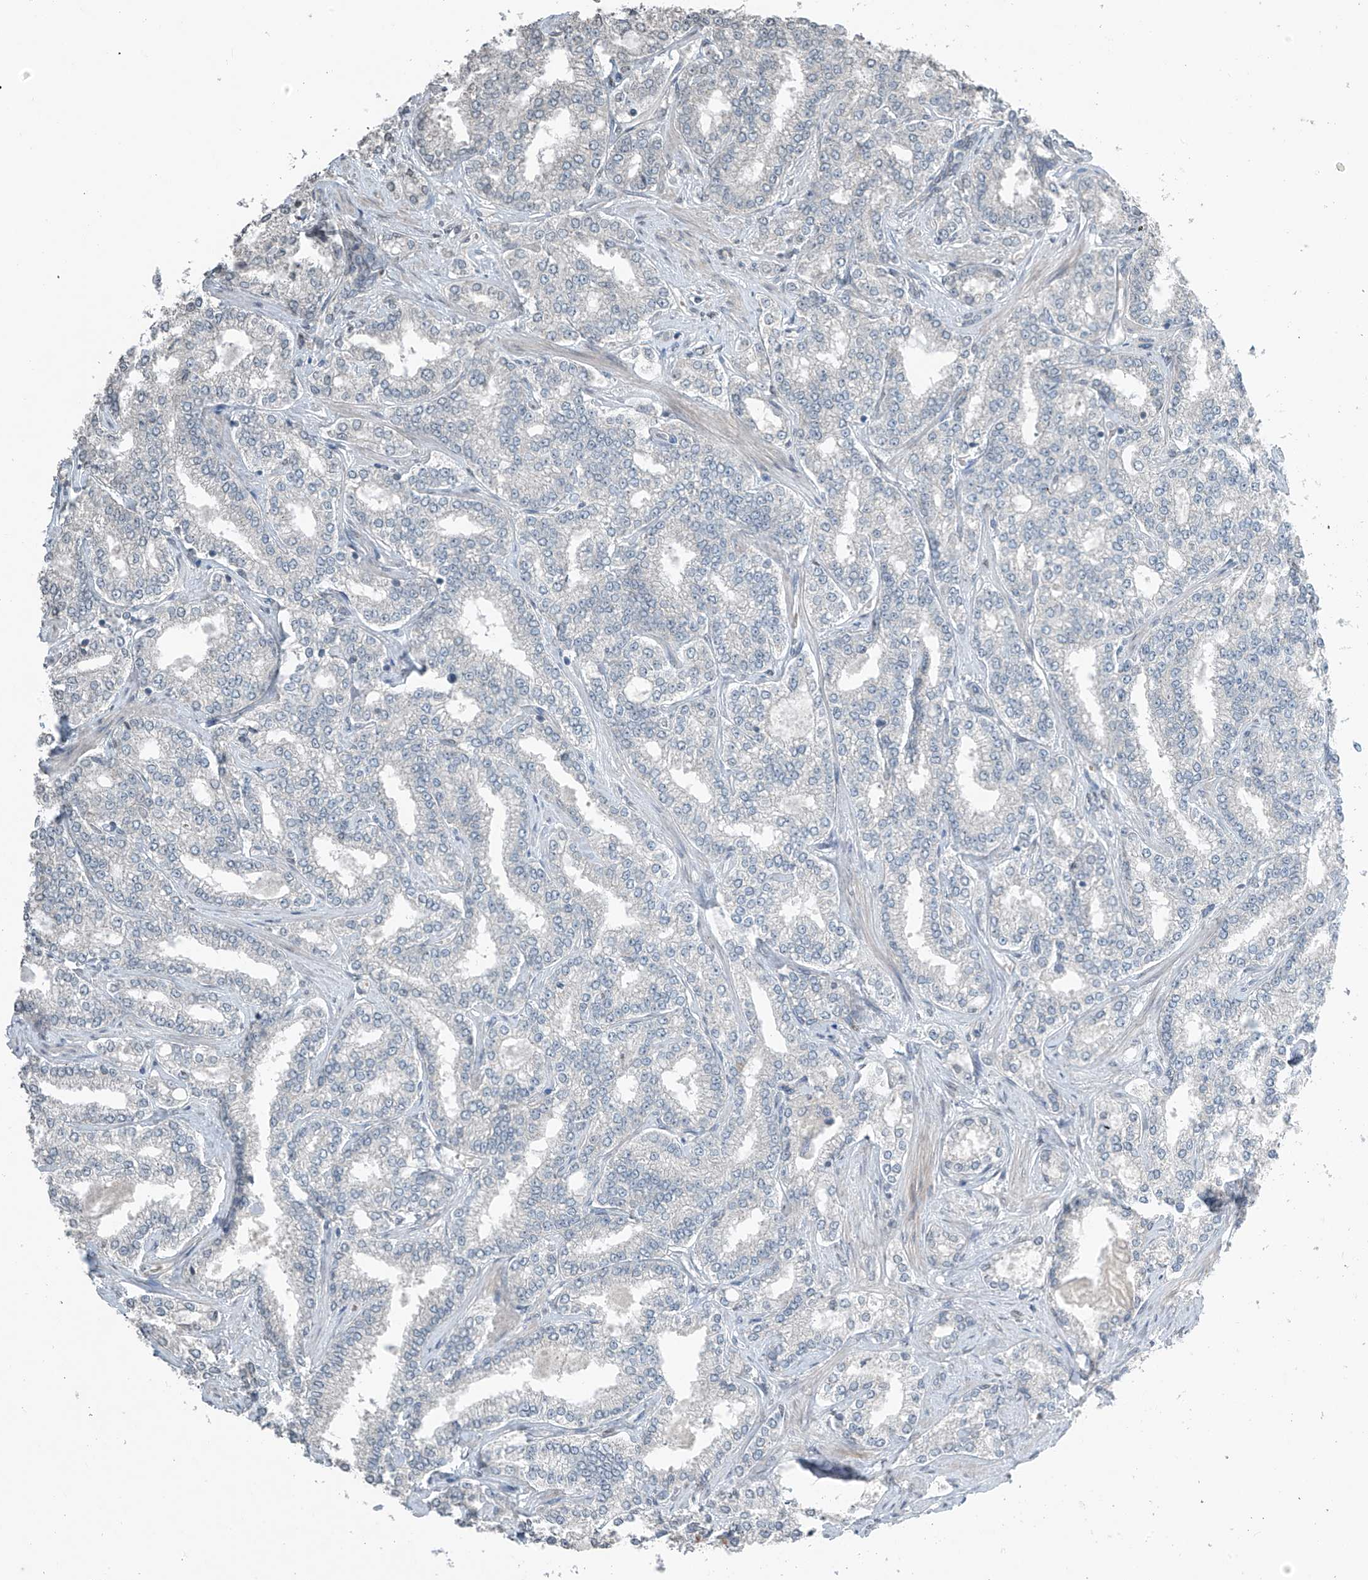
{"staining": {"intensity": "negative", "quantity": "none", "location": "none"}, "tissue": "prostate cancer", "cell_type": "Tumor cells", "image_type": "cancer", "snomed": [{"axis": "morphology", "description": "Normal tissue, NOS"}, {"axis": "morphology", "description": "Adenocarcinoma, High grade"}, {"axis": "topography", "description": "Prostate"}], "caption": "Tumor cells are negative for brown protein staining in prostate cancer (adenocarcinoma (high-grade)).", "gene": "HOXA11", "patient": {"sex": "male", "age": 83}}